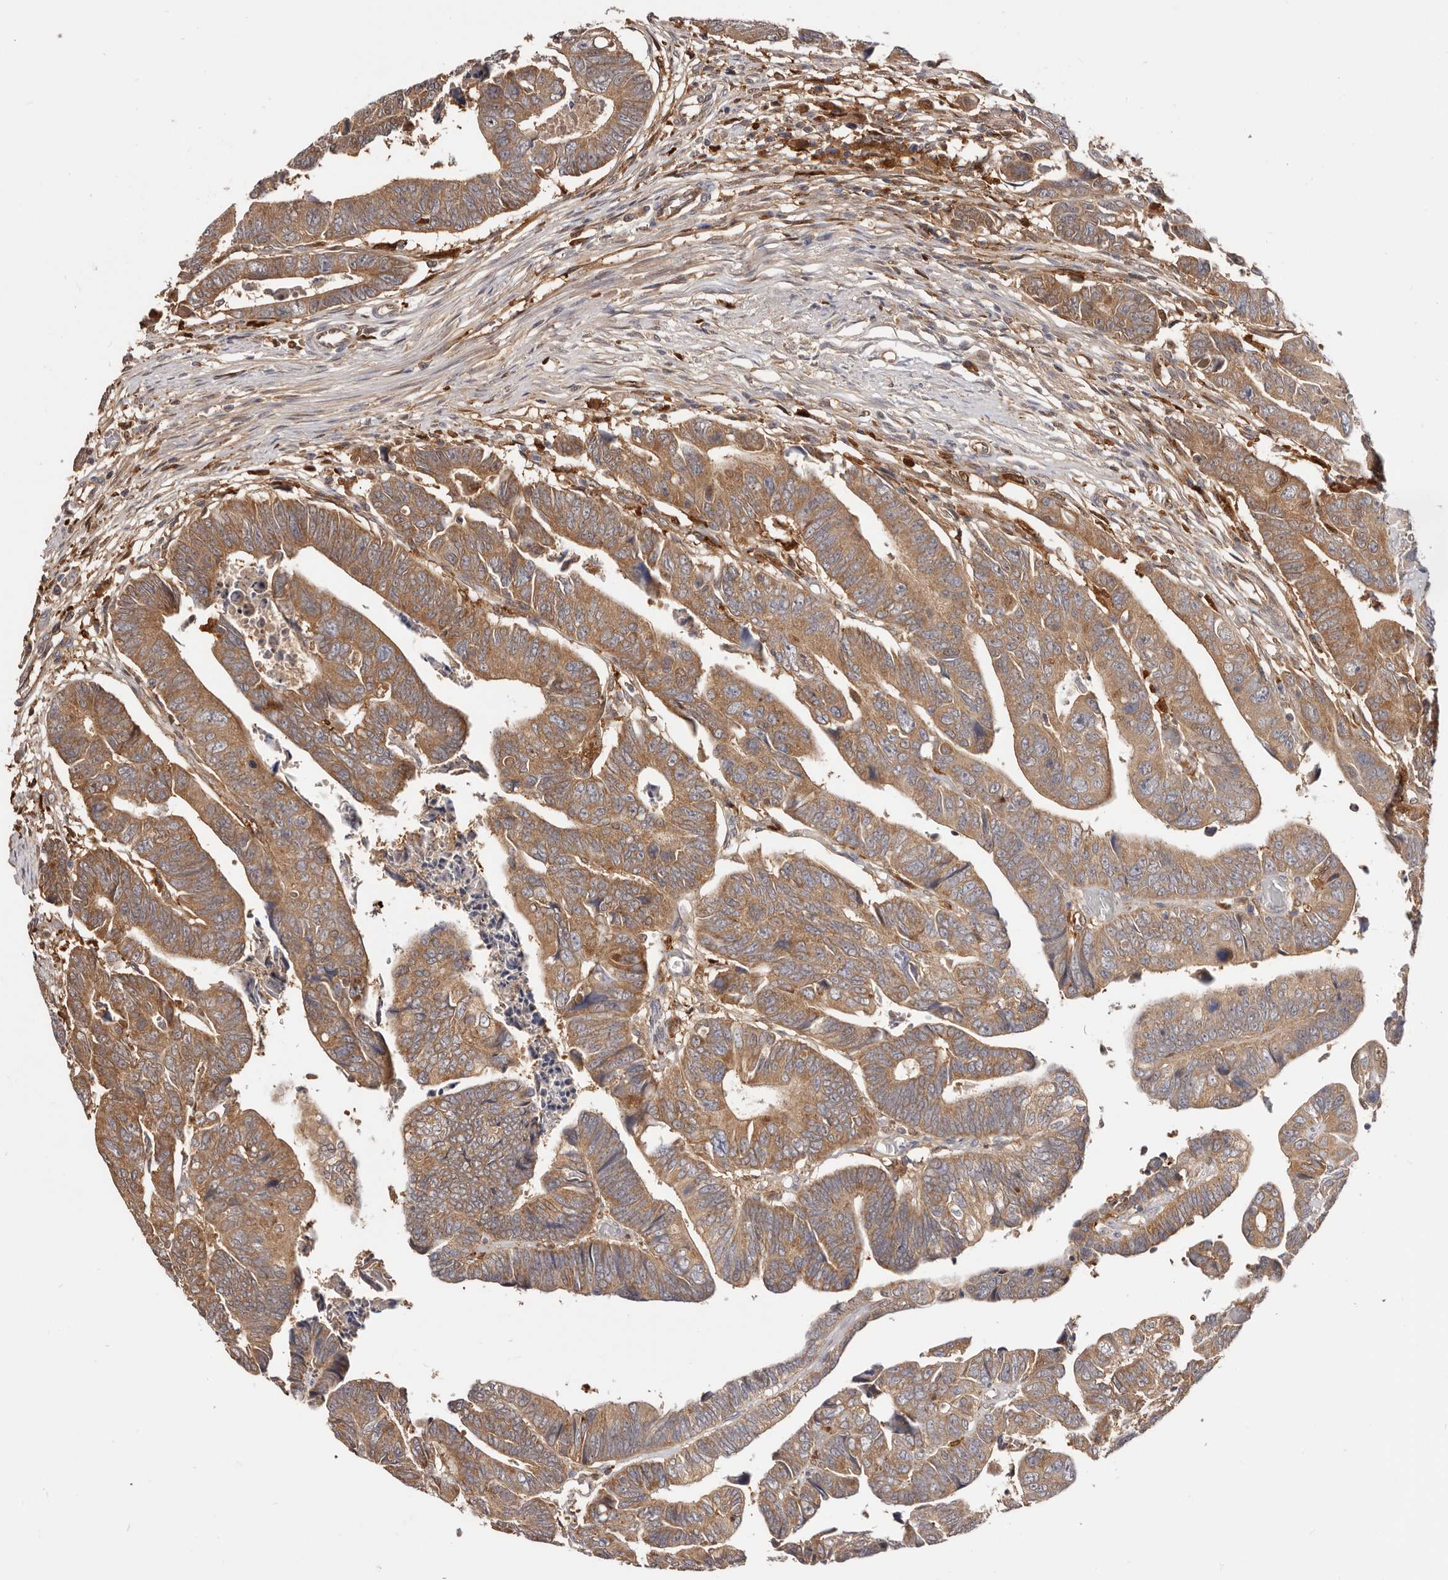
{"staining": {"intensity": "moderate", "quantity": ">75%", "location": "cytoplasmic/membranous"}, "tissue": "colorectal cancer", "cell_type": "Tumor cells", "image_type": "cancer", "snomed": [{"axis": "morphology", "description": "Adenocarcinoma, NOS"}, {"axis": "topography", "description": "Rectum"}], "caption": "Colorectal cancer stained with a protein marker displays moderate staining in tumor cells.", "gene": "LAP3", "patient": {"sex": "female", "age": 65}}